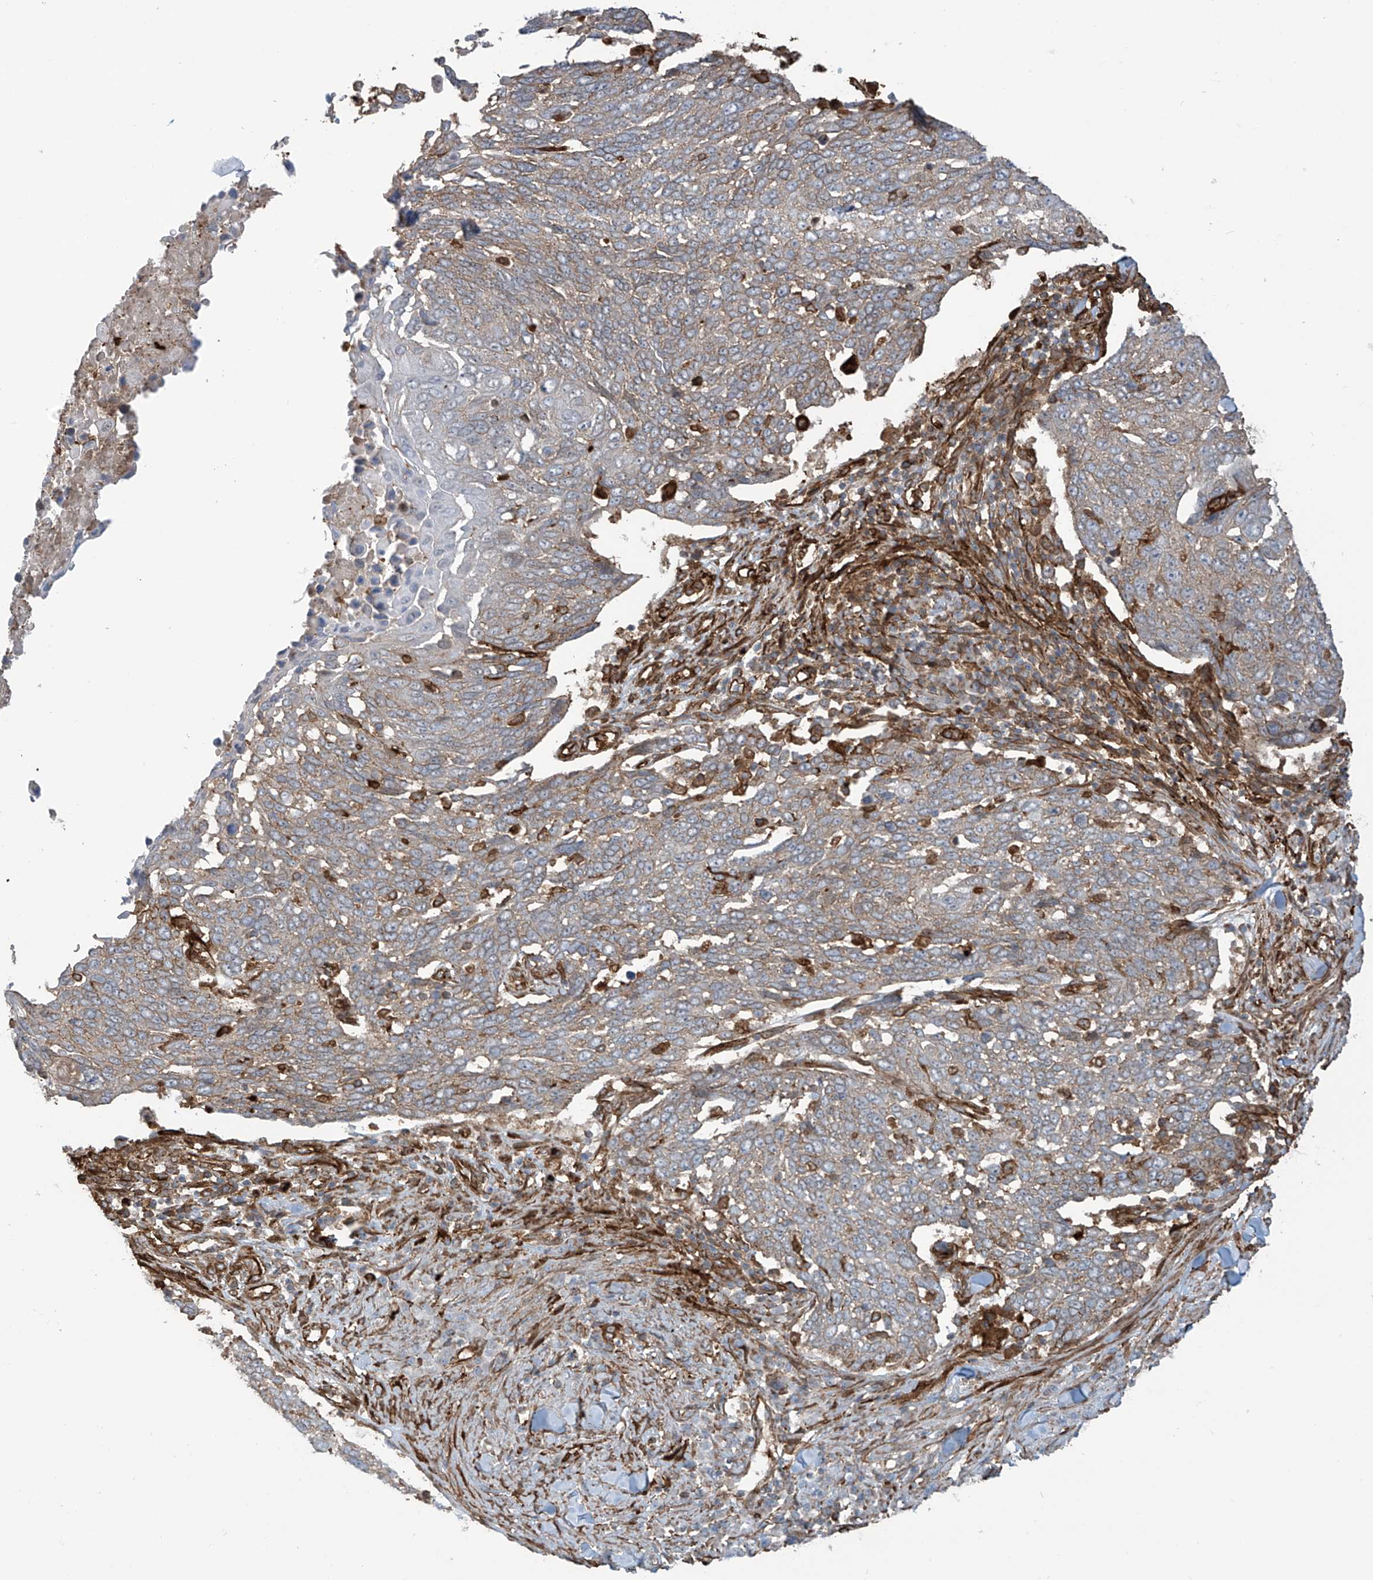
{"staining": {"intensity": "moderate", "quantity": "25%-75%", "location": "cytoplasmic/membranous"}, "tissue": "lung cancer", "cell_type": "Tumor cells", "image_type": "cancer", "snomed": [{"axis": "morphology", "description": "Squamous cell carcinoma, NOS"}, {"axis": "topography", "description": "Lung"}], "caption": "Brown immunohistochemical staining in human lung cancer (squamous cell carcinoma) shows moderate cytoplasmic/membranous staining in approximately 25%-75% of tumor cells.", "gene": "SLC9A2", "patient": {"sex": "male", "age": 66}}